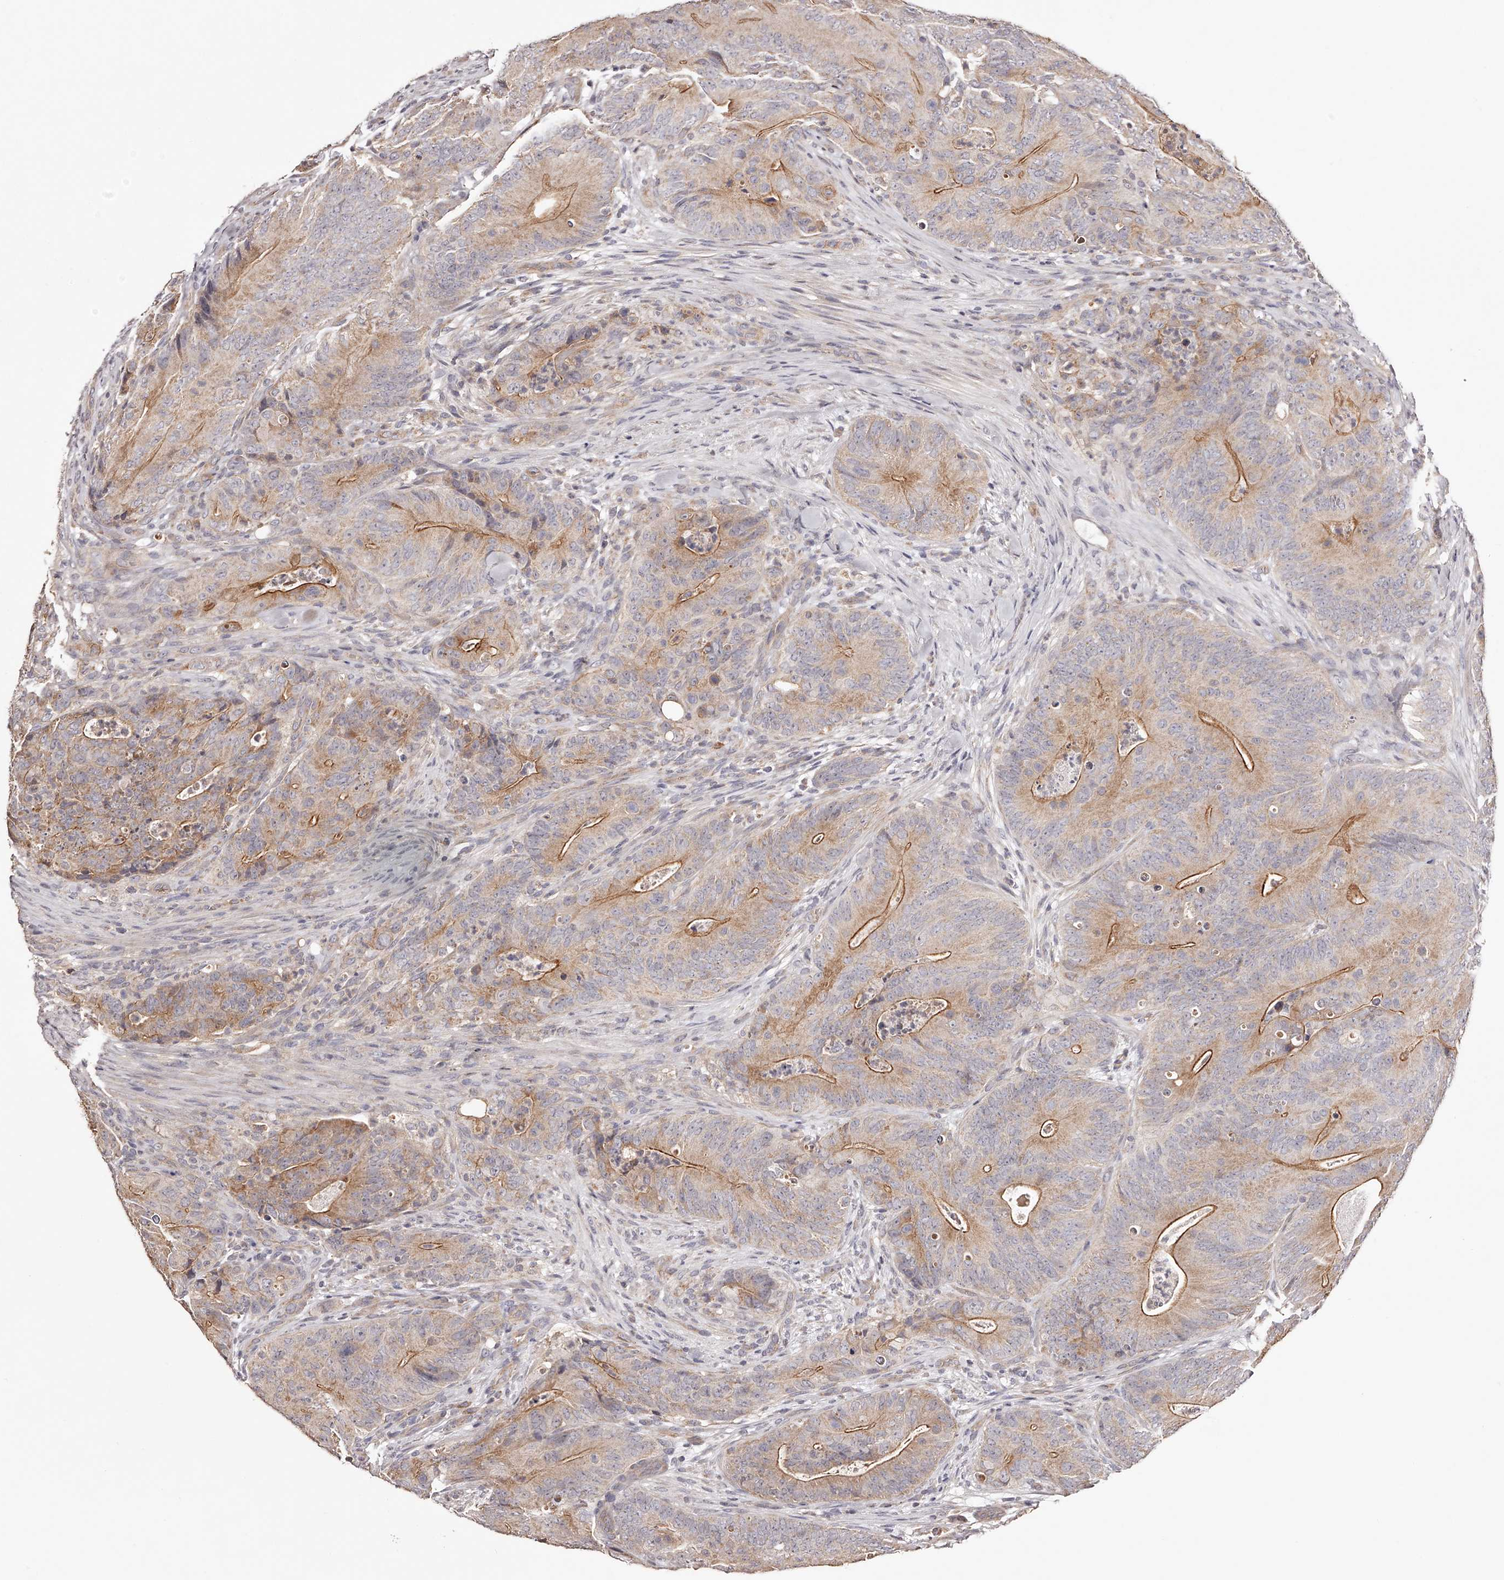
{"staining": {"intensity": "moderate", "quantity": "<25%", "location": "cytoplasmic/membranous"}, "tissue": "colorectal cancer", "cell_type": "Tumor cells", "image_type": "cancer", "snomed": [{"axis": "morphology", "description": "Normal tissue, NOS"}, {"axis": "topography", "description": "Colon"}], "caption": "Immunohistochemical staining of colorectal cancer exhibits moderate cytoplasmic/membranous protein positivity in approximately <25% of tumor cells. The protein of interest is shown in brown color, while the nuclei are stained blue.", "gene": "USP21", "patient": {"sex": "female", "age": 82}}